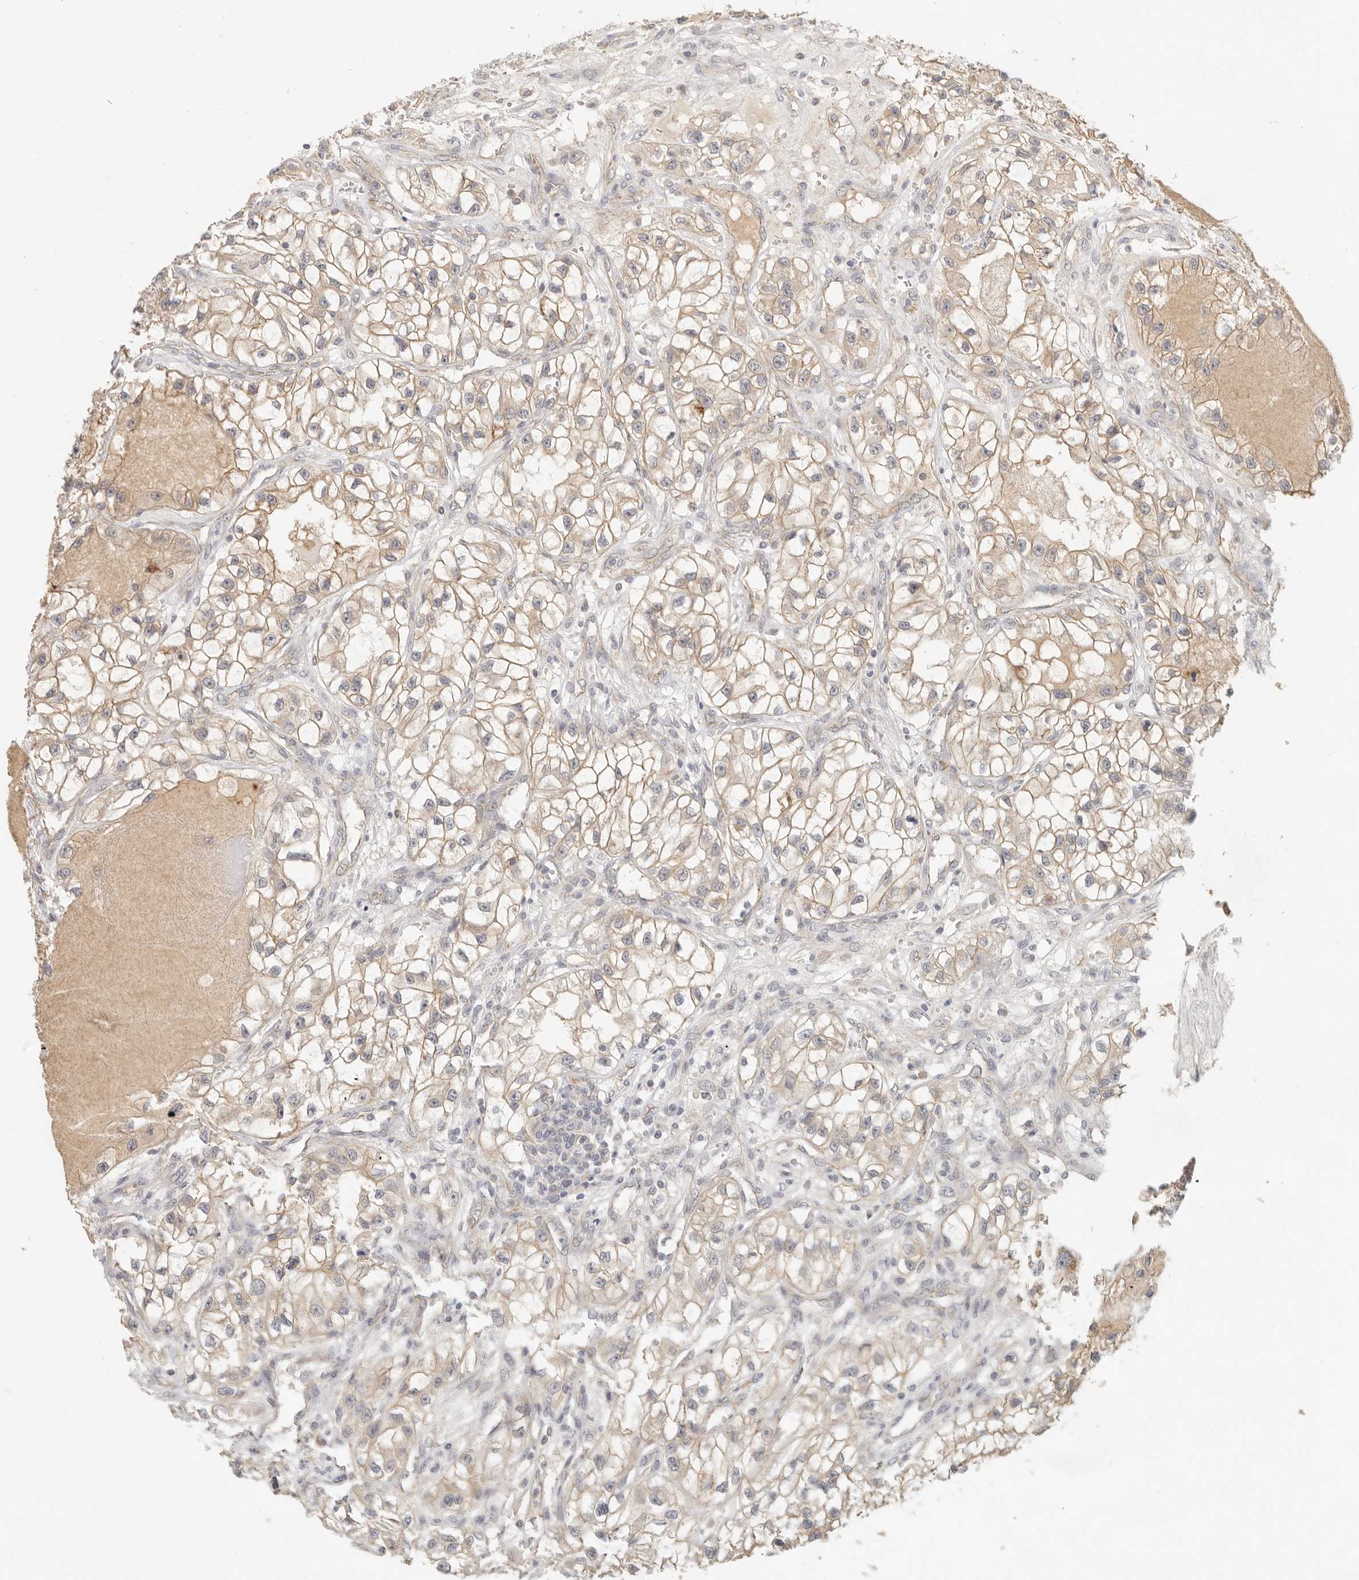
{"staining": {"intensity": "weak", "quantity": ">75%", "location": "cytoplasmic/membranous"}, "tissue": "renal cancer", "cell_type": "Tumor cells", "image_type": "cancer", "snomed": [{"axis": "morphology", "description": "Adenocarcinoma, NOS"}, {"axis": "topography", "description": "Kidney"}], "caption": "Brown immunohistochemical staining in renal adenocarcinoma shows weak cytoplasmic/membranous staining in about >75% of tumor cells.", "gene": "ANXA9", "patient": {"sex": "female", "age": 57}}